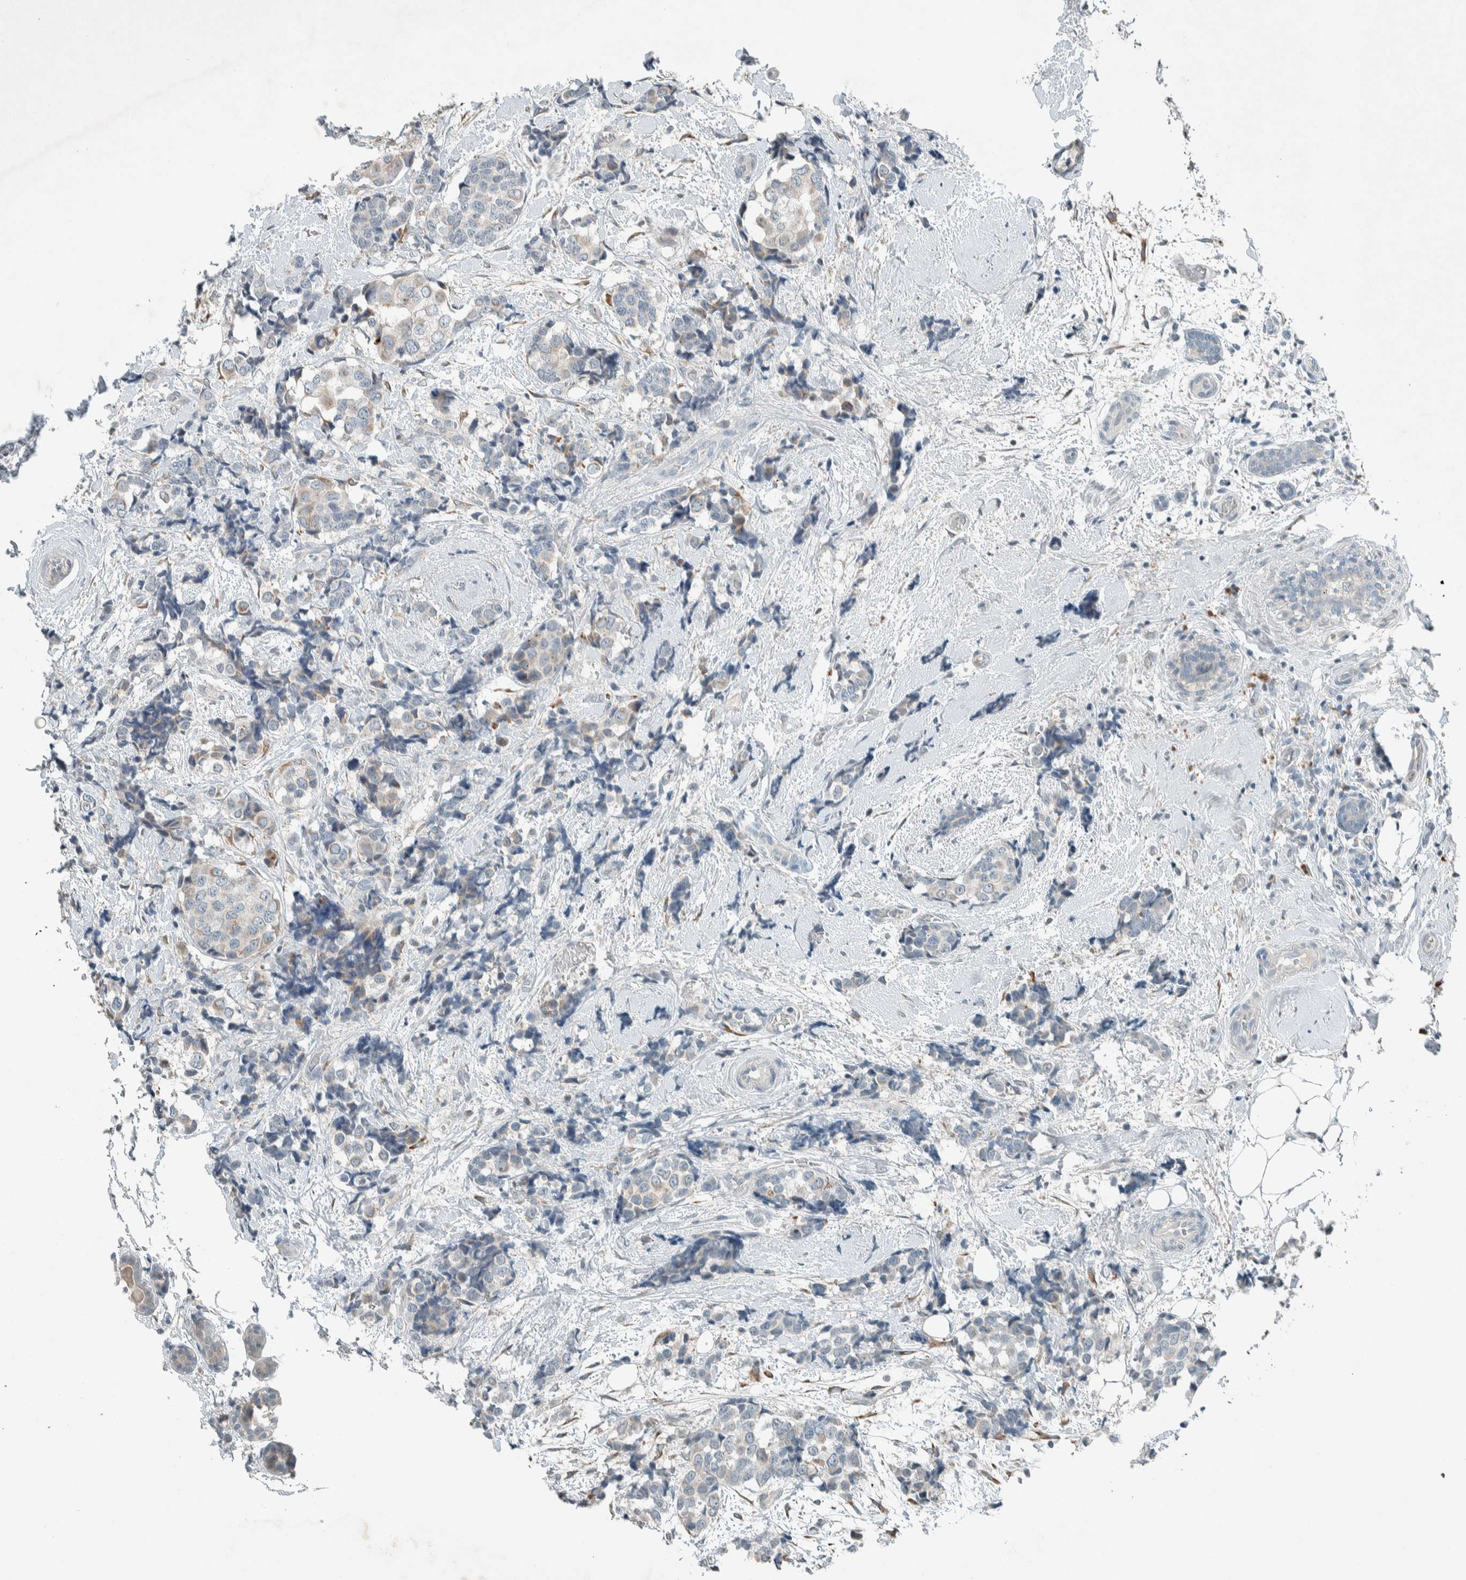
{"staining": {"intensity": "negative", "quantity": "none", "location": "none"}, "tissue": "breast cancer", "cell_type": "Tumor cells", "image_type": "cancer", "snomed": [{"axis": "morphology", "description": "Normal tissue, NOS"}, {"axis": "morphology", "description": "Duct carcinoma"}, {"axis": "topography", "description": "Breast"}], "caption": "IHC histopathology image of human breast cancer stained for a protein (brown), which displays no positivity in tumor cells.", "gene": "CERCAM", "patient": {"sex": "female", "age": 43}}